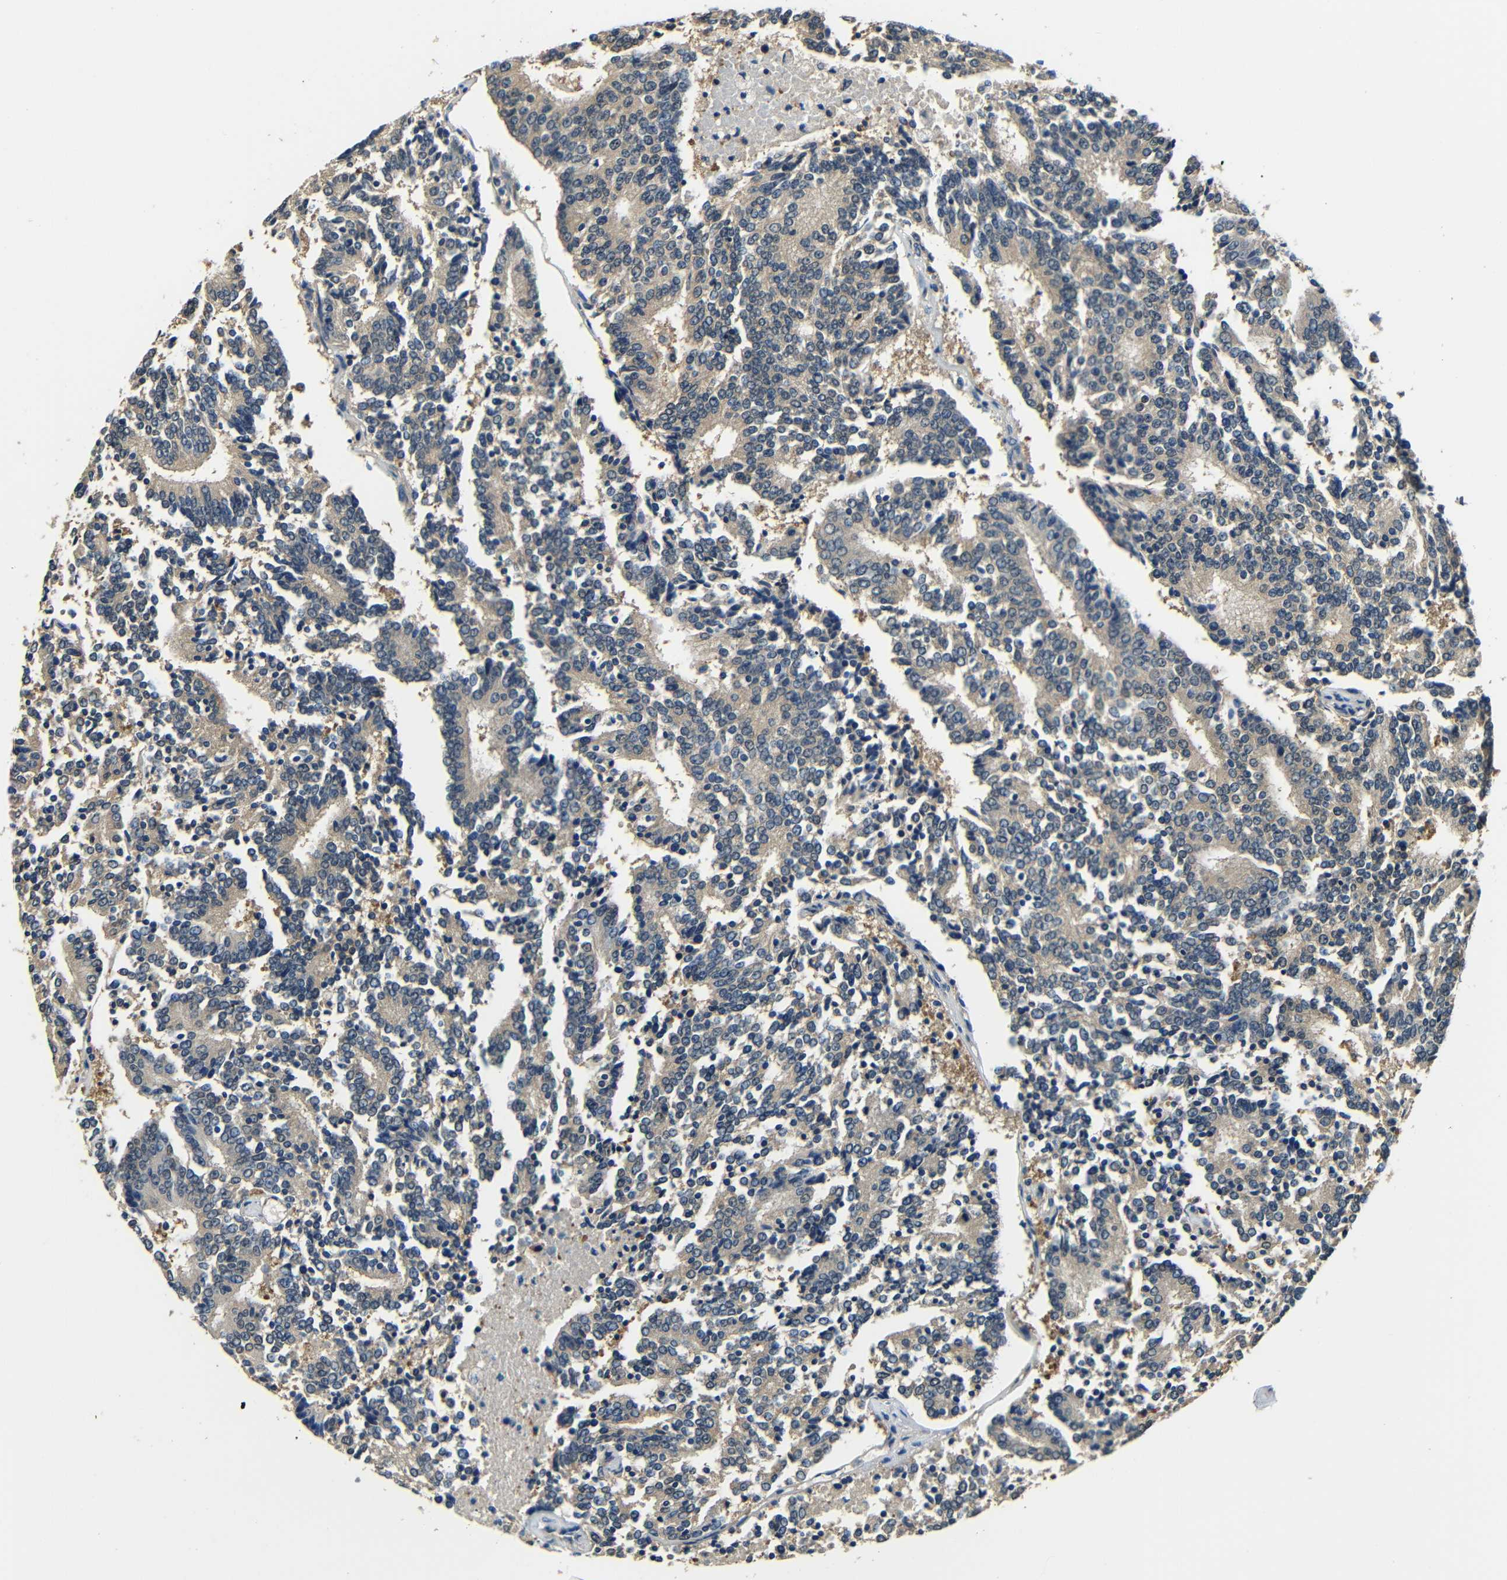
{"staining": {"intensity": "weak", "quantity": ">75%", "location": "cytoplasmic/membranous"}, "tissue": "prostate cancer", "cell_type": "Tumor cells", "image_type": "cancer", "snomed": [{"axis": "morphology", "description": "Normal tissue, NOS"}, {"axis": "morphology", "description": "Adenocarcinoma, High grade"}, {"axis": "topography", "description": "Prostate"}, {"axis": "topography", "description": "Seminal veicle"}], "caption": "Immunohistochemistry (DAB (3,3'-diaminobenzidine)) staining of prostate cancer exhibits weak cytoplasmic/membranous protein expression in about >75% of tumor cells. Immunohistochemistry stains the protein of interest in brown and the nuclei are stained blue.", "gene": "ADAP1", "patient": {"sex": "male", "age": 55}}